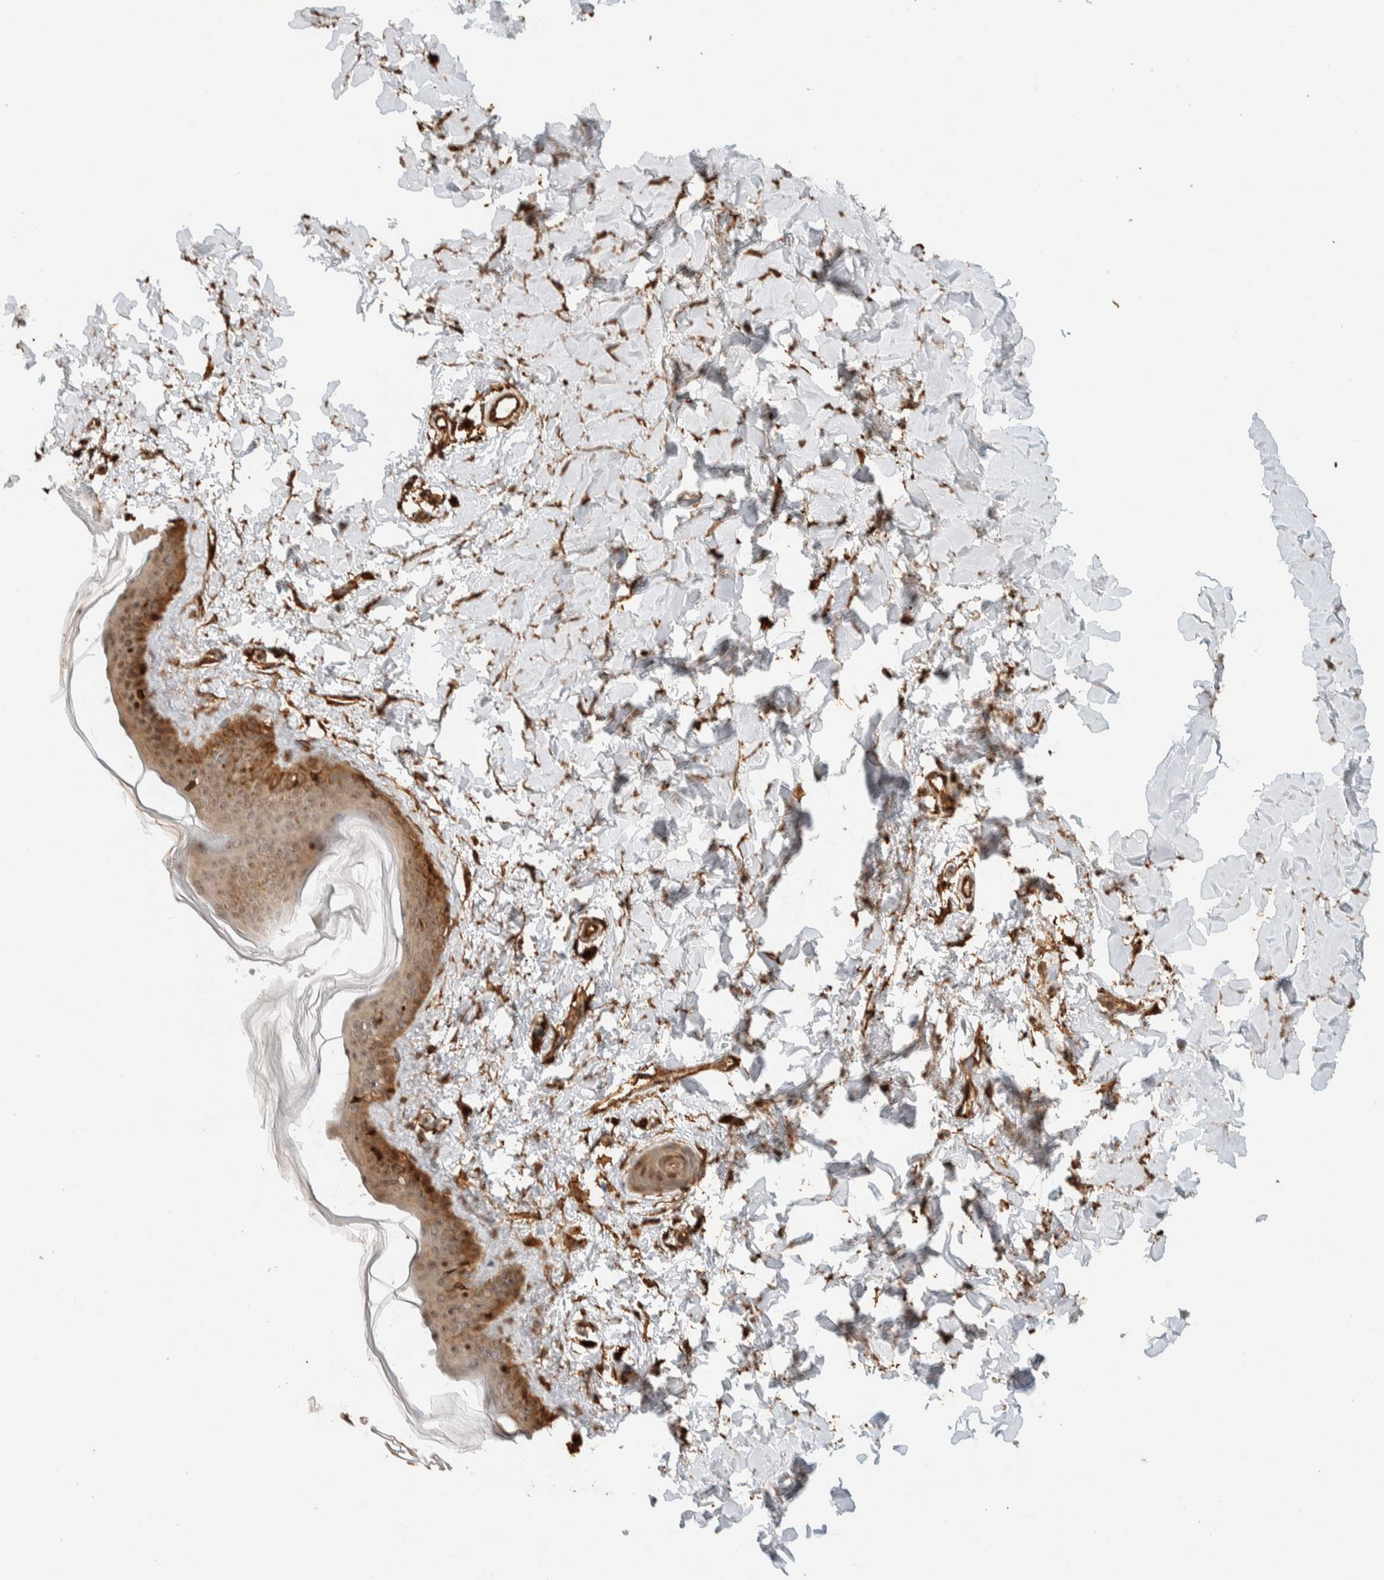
{"staining": {"intensity": "moderate", "quantity": ">75%", "location": "cytoplasmic/membranous"}, "tissue": "skin", "cell_type": "Fibroblasts", "image_type": "normal", "snomed": [{"axis": "morphology", "description": "Normal tissue, NOS"}, {"axis": "topography", "description": "Skin"}], "caption": "Human skin stained with a brown dye shows moderate cytoplasmic/membranous positive staining in approximately >75% of fibroblasts.", "gene": "KIF9", "patient": {"sex": "female", "age": 17}}